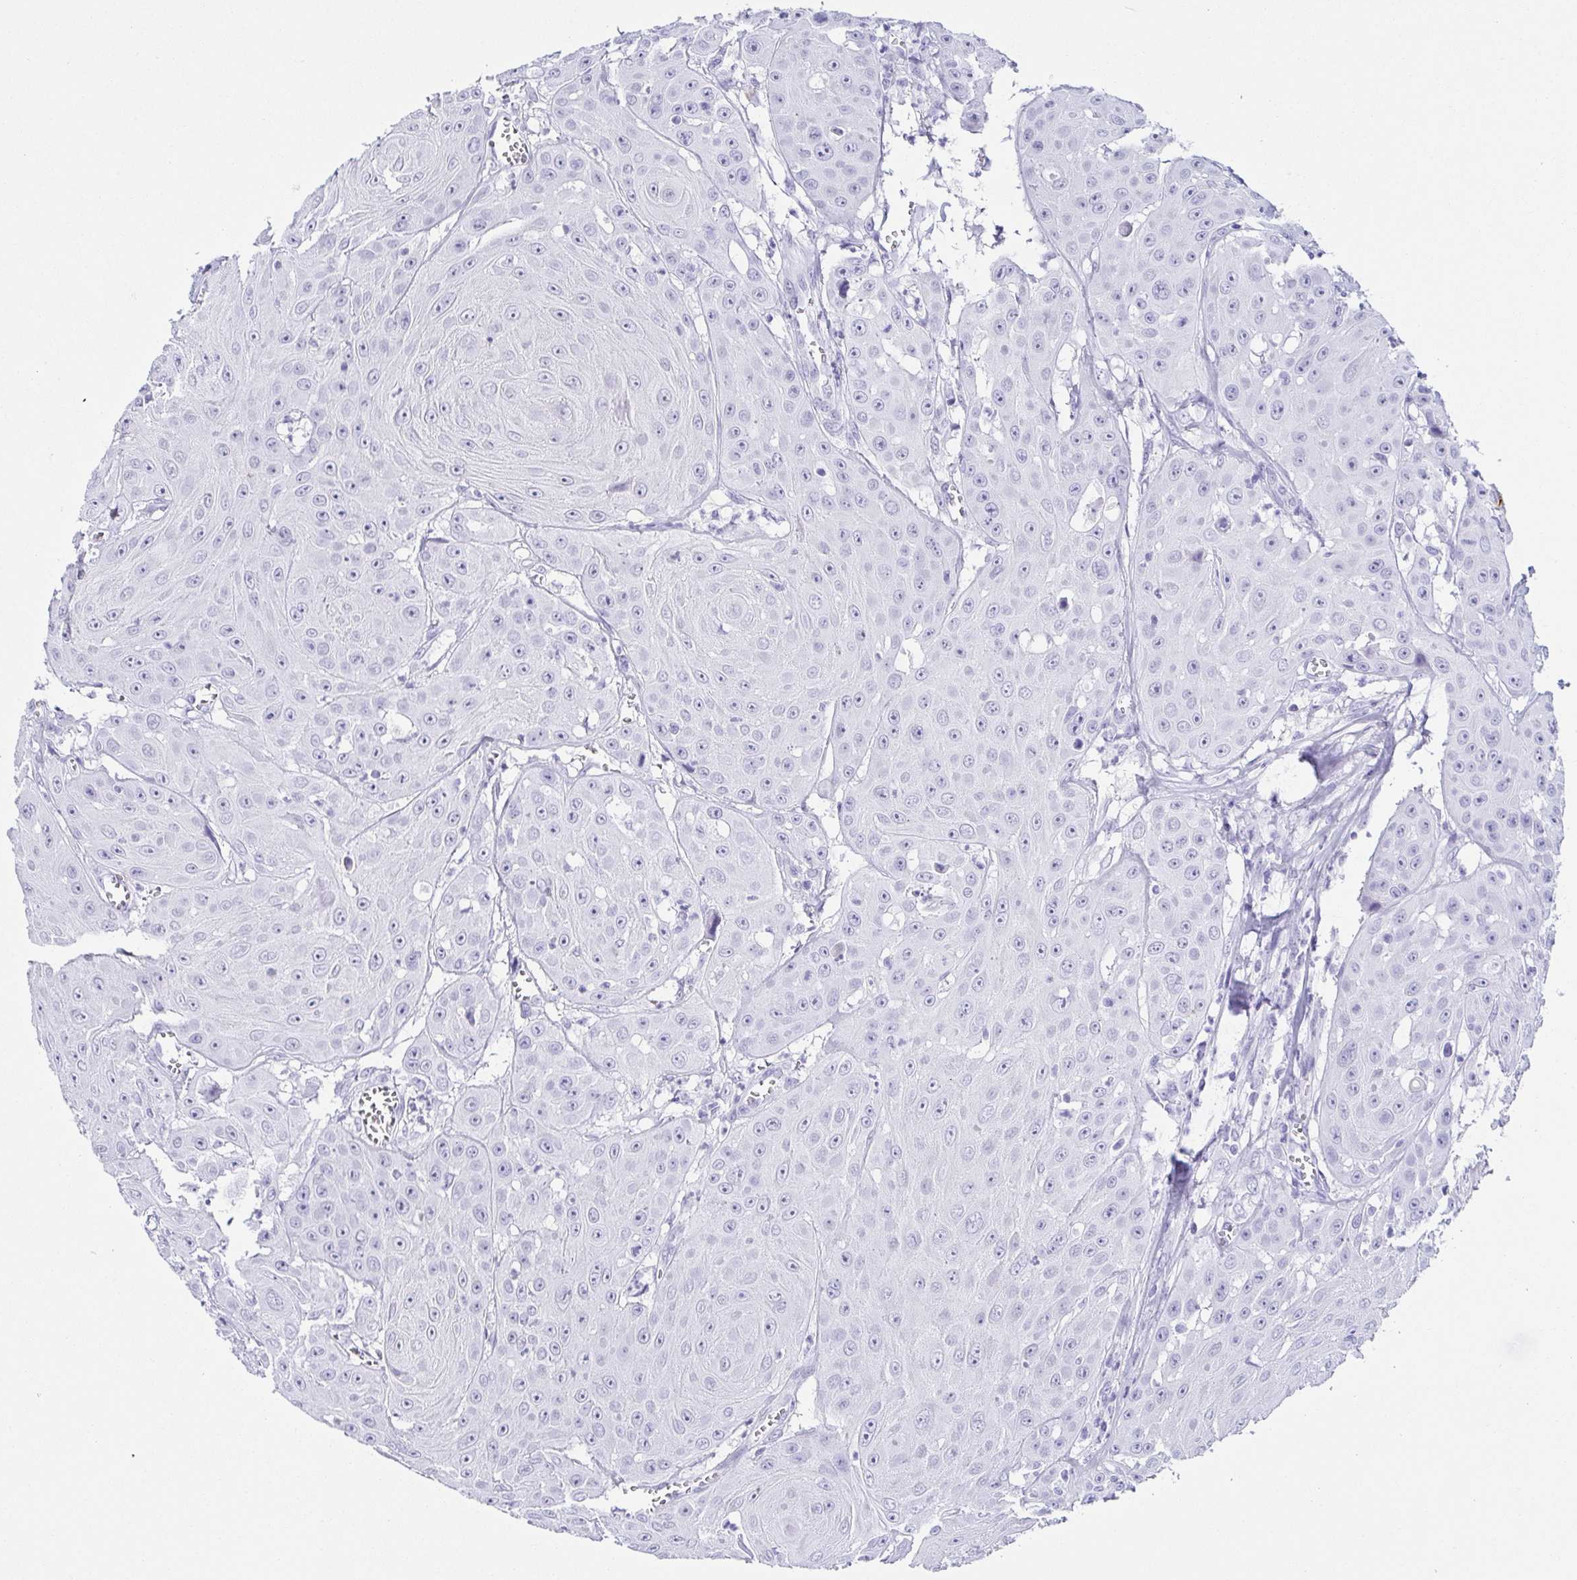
{"staining": {"intensity": "negative", "quantity": "none", "location": "none"}, "tissue": "head and neck cancer", "cell_type": "Tumor cells", "image_type": "cancer", "snomed": [{"axis": "morphology", "description": "Squamous cell carcinoma, NOS"}, {"axis": "topography", "description": "Oral tissue"}, {"axis": "topography", "description": "Head-Neck"}], "caption": "Immunohistochemistry image of neoplastic tissue: human head and neck cancer stained with DAB shows no significant protein staining in tumor cells.", "gene": "ZG16B", "patient": {"sex": "male", "age": 81}}